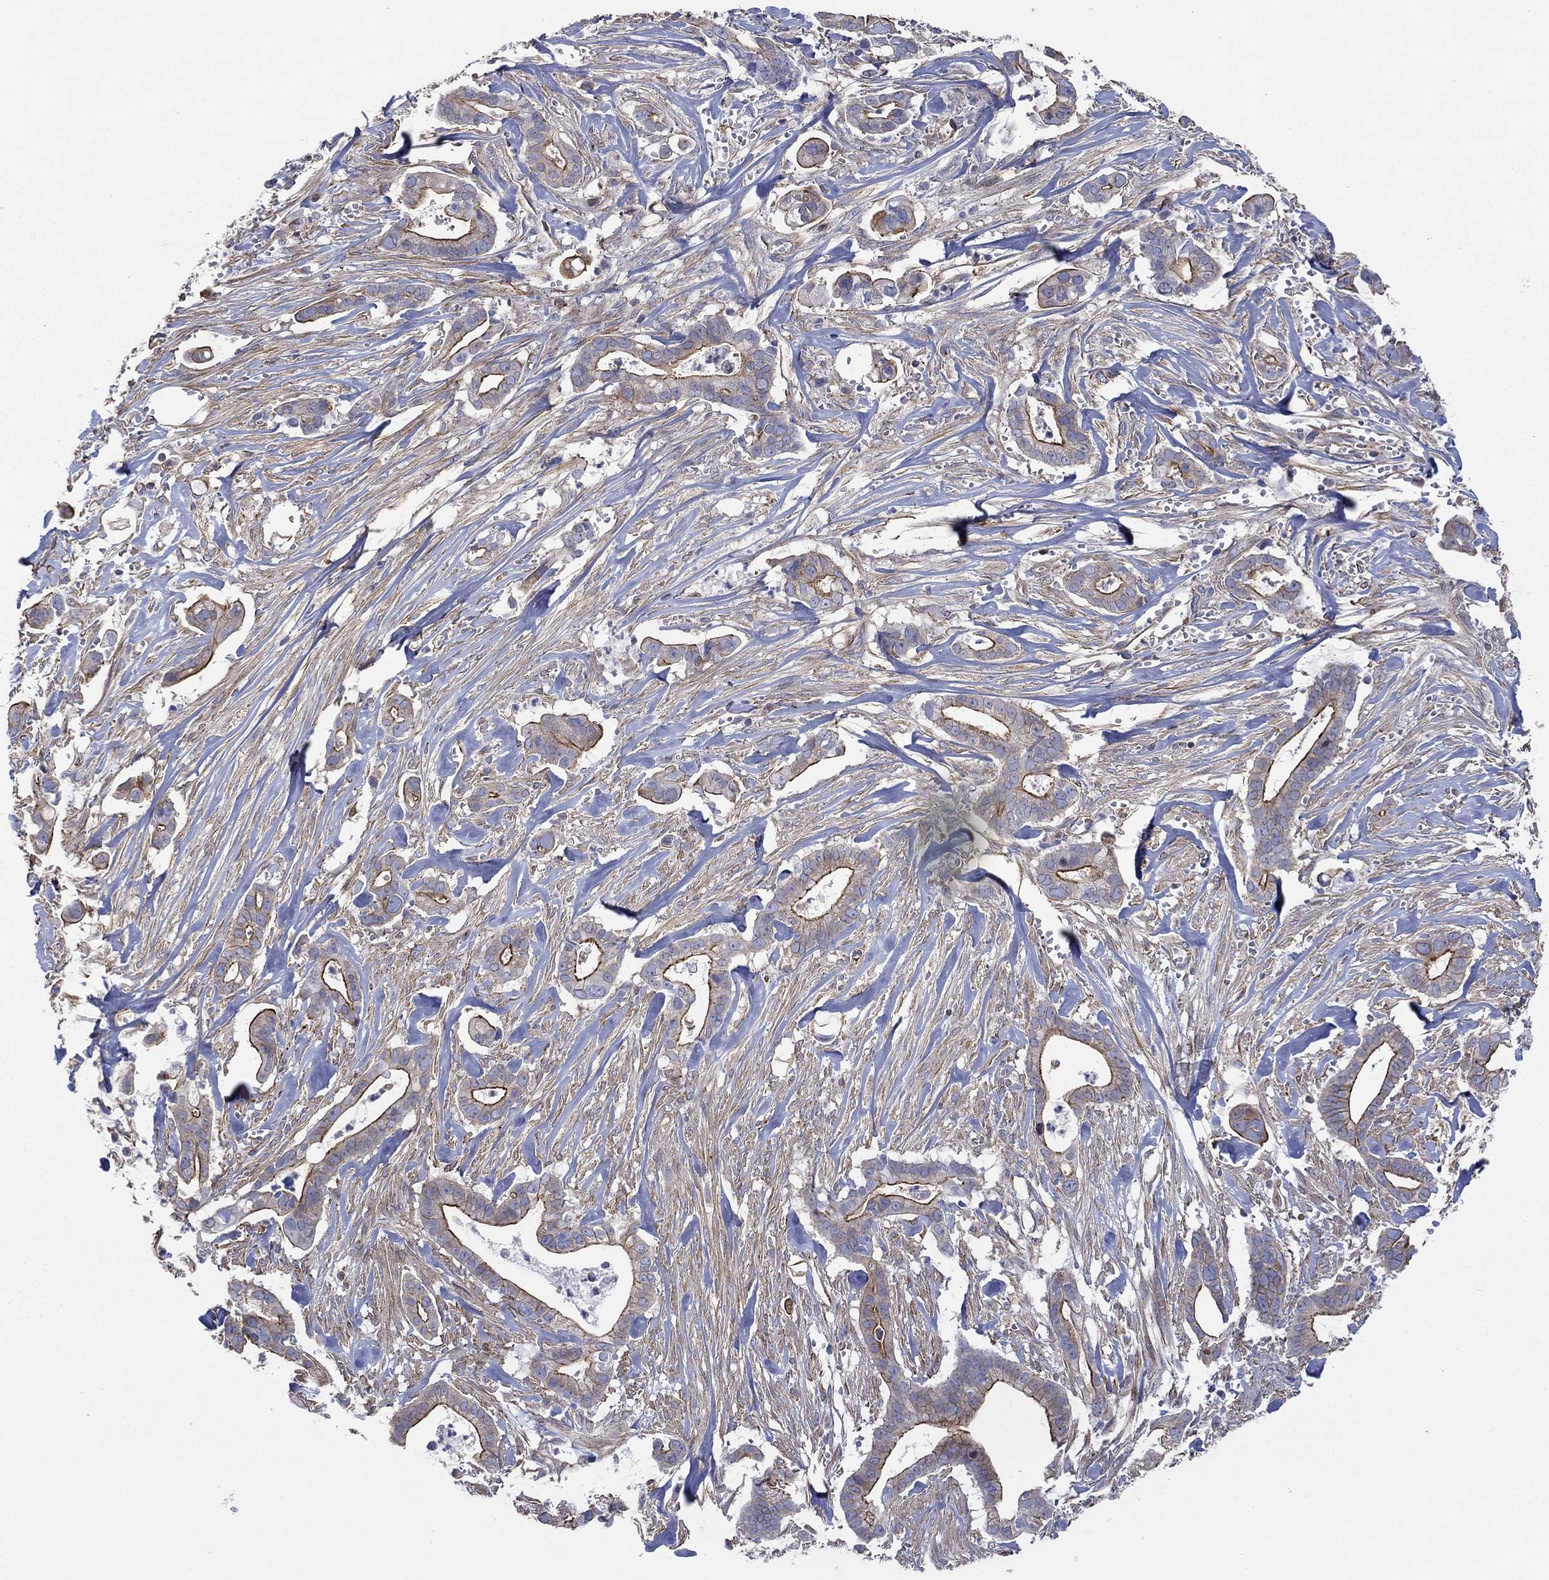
{"staining": {"intensity": "strong", "quantity": "<25%", "location": "cytoplasmic/membranous"}, "tissue": "pancreatic cancer", "cell_type": "Tumor cells", "image_type": "cancer", "snomed": [{"axis": "morphology", "description": "Adenocarcinoma, NOS"}, {"axis": "topography", "description": "Pancreas"}], "caption": "Immunohistochemistry micrograph of neoplastic tissue: human adenocarcinoma (pancreatic) stained using IHC shows medium levels of strong protein expression localized specifically in the cytoplasmic/membranous of tumor cells, appearing as a cytoplasmic/membranous brown color.", "gene": "TPRN", "patient": {"sex": "male", "age": 61}}